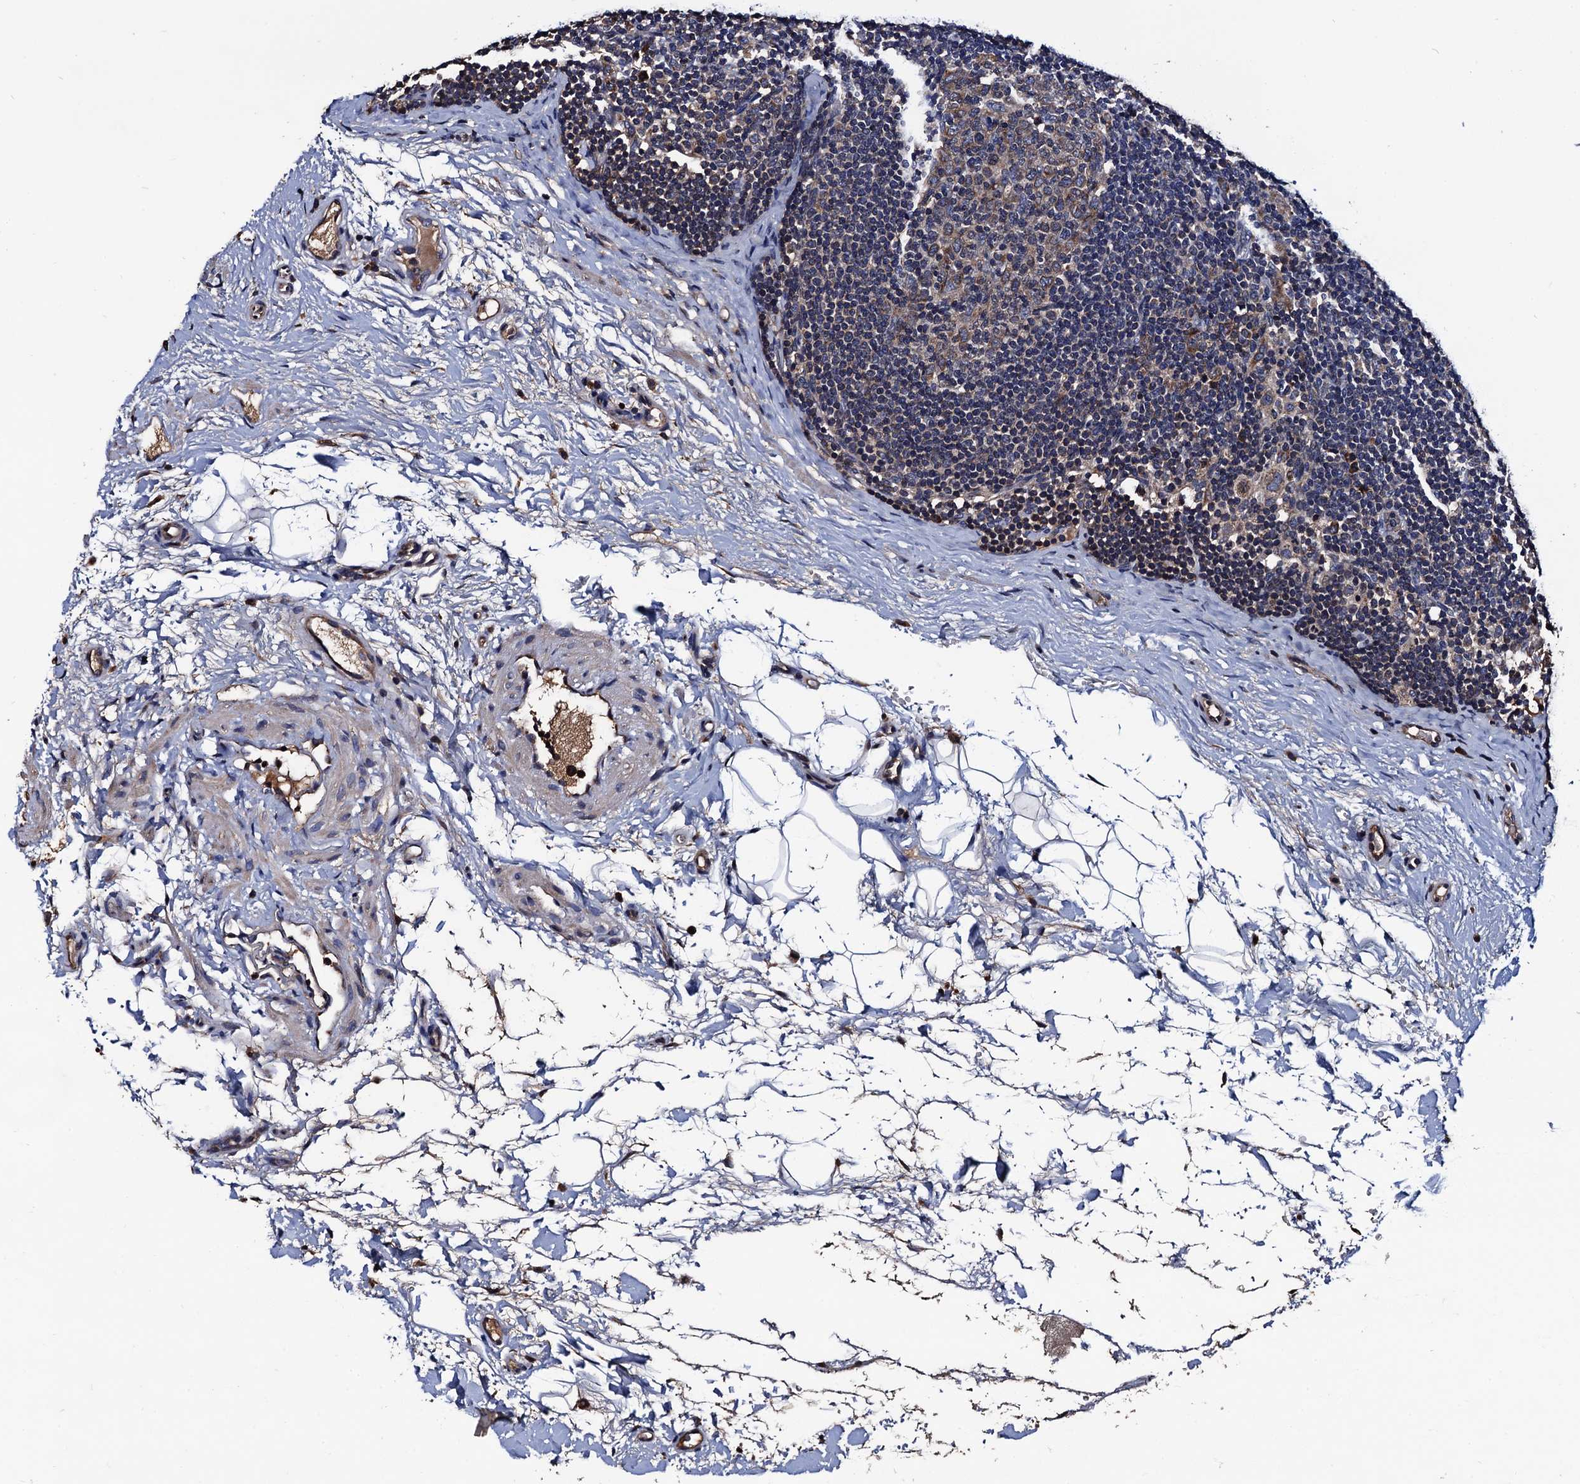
{"staining": {"intensity": "weak", "quantity": "25%-75%", "location": "cytoplasmic/membranous"}, "tissue": "lymph node", "cell_type": "Germinal center cells", "image_type": "normal", "snomed": [{"axis": "morphology", "description": "Normal tissue, NOS"}, {"axis": "topography", "description": "Lymph node"}], "caption": "IHC of normal human lymph node reveals low levels of weak cytoplasmic/membranous staining in approximately 25%-75% of germinal center cells.", "gene": "RGS11", "patient": {"sex": "female", "age": 22}}